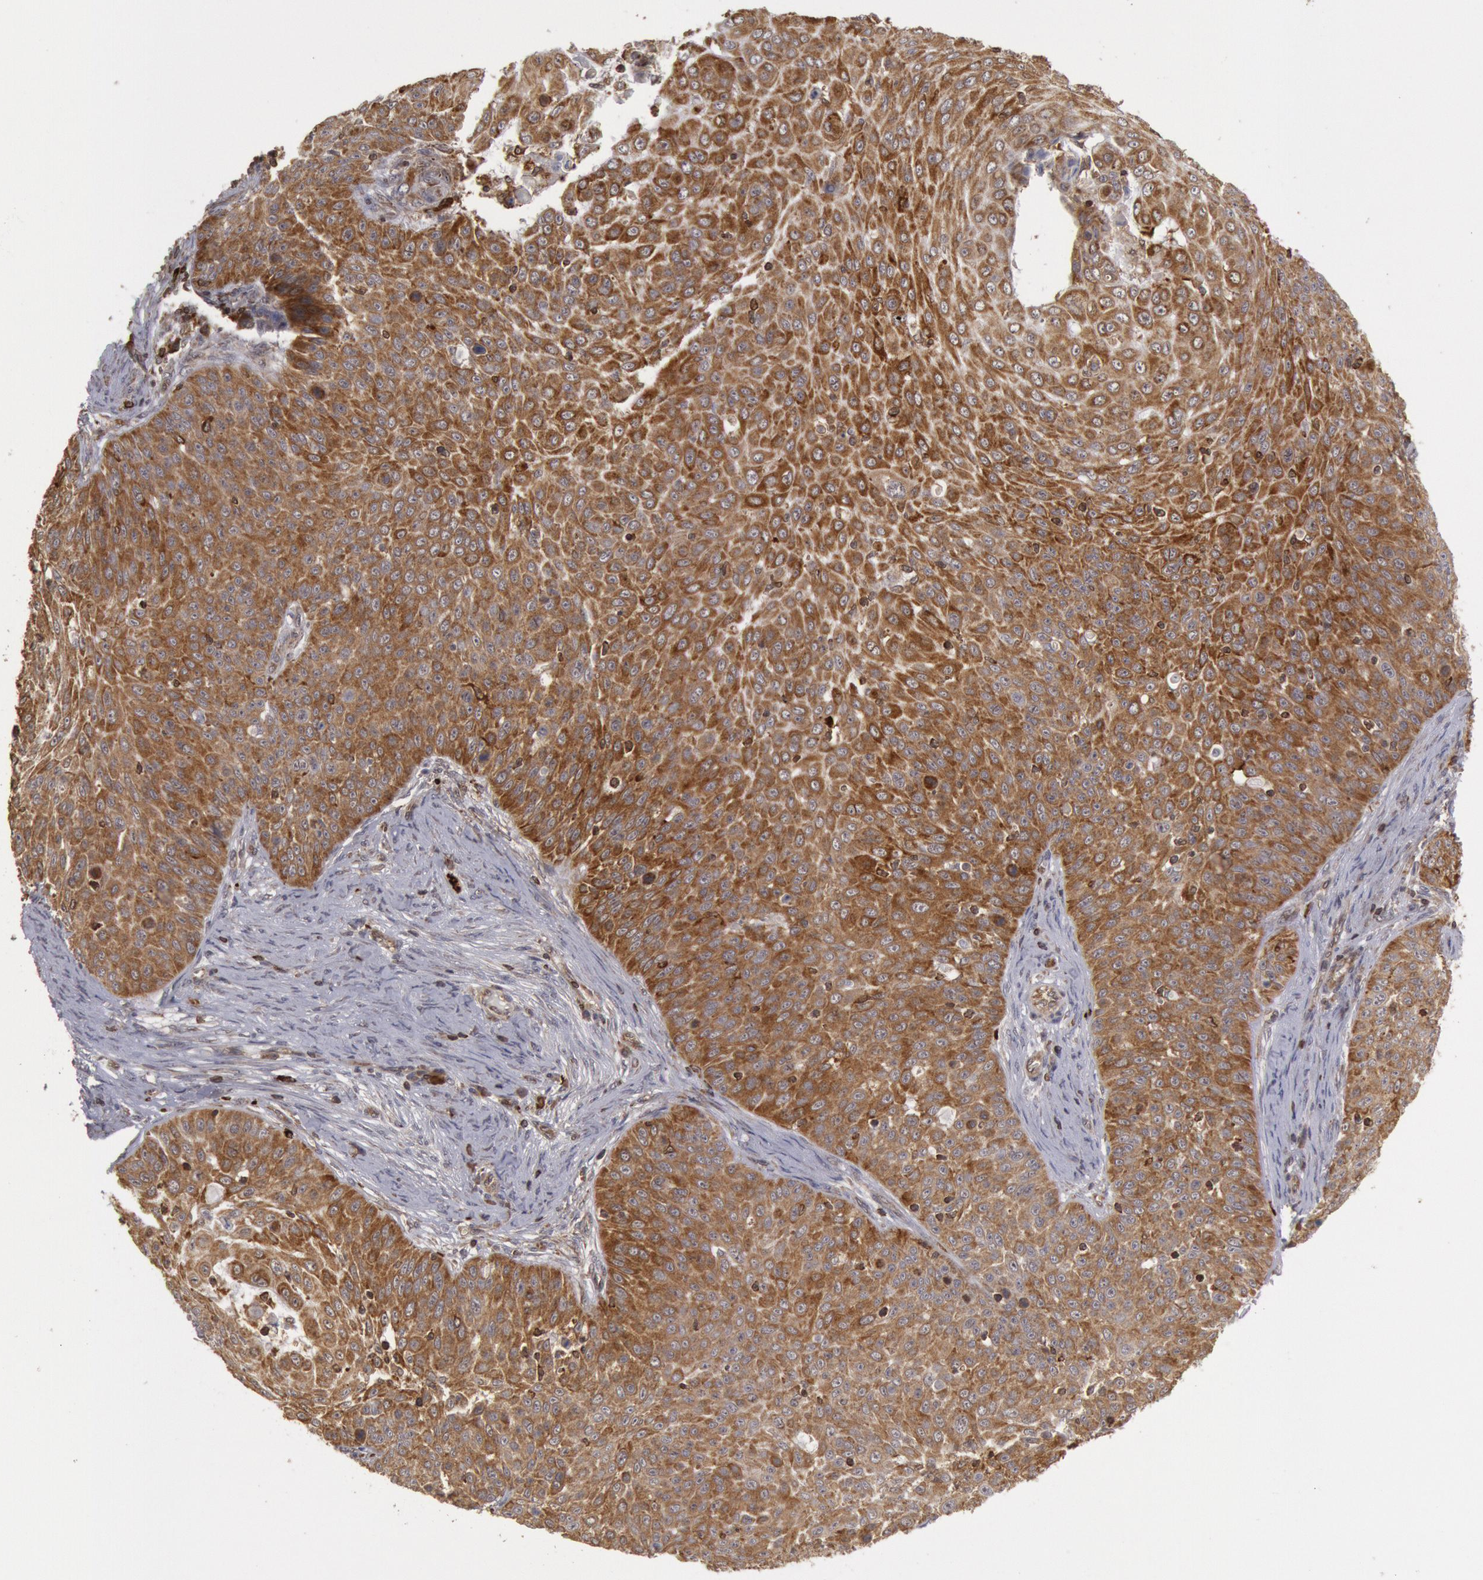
{"staining": {"intensity": "moderate", "quantity": ">75%", "location": "cytoplasmic/membranous"}, "tissue": "skin cancer", "cell_type": "Tumor cells", "image_type": "cancer", "snomed": [{"axis": "morphology", "description": "Squamous cell carcinoma, NOS"}, {"axis": "topography", "description": "Skin"}], "caption": "The photomicrograph exhibits immunohistochemical staining of skin cancer (squamous cell carcinoma). There is moderate cytoplasmic/membranous expression is seen in about >75% of tumor cells.", "gene": "TAP2", "patient": {"sex": "male", "age": 82}}